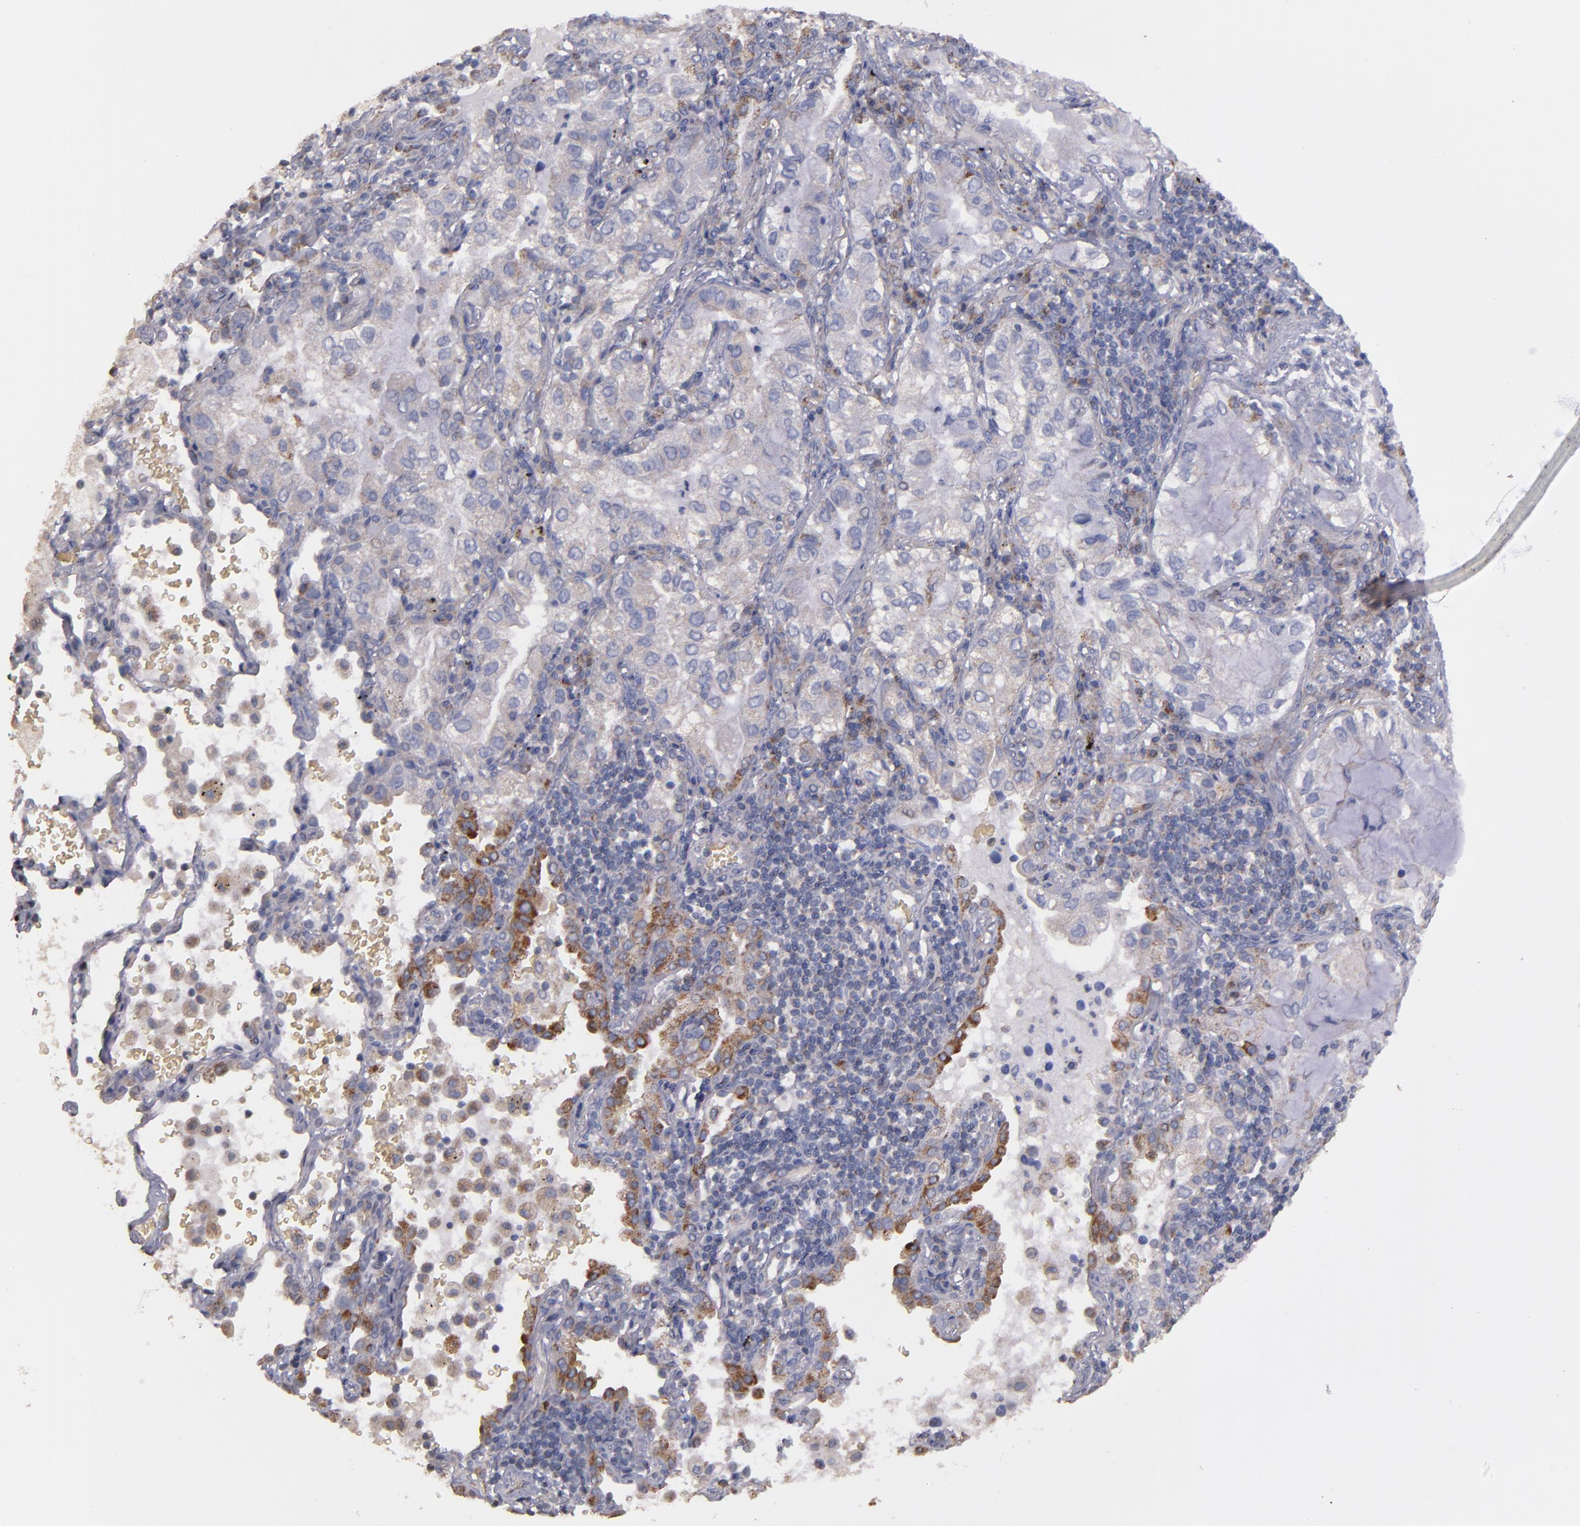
{"staining": {"intensity": "weak", "quantity": "25%-75%", "location": "cytoplasmic/membranous"}, "tissue": "lung cancer", "cell_type": "Tumor cells", "image_type": "cancer", "snomed": [{"axis": "morphology", "description": "Adenocarcinoma, NOS"}, {"axis": "topography", "description": "Lung"}], "caption": "A brown stain labels weak cytoplasmic/membranous staining of a protein in human lung adenocarcinoma tumor cells.", "gene": "CLTA", "patient": {"sex": "female", "age": 50}}